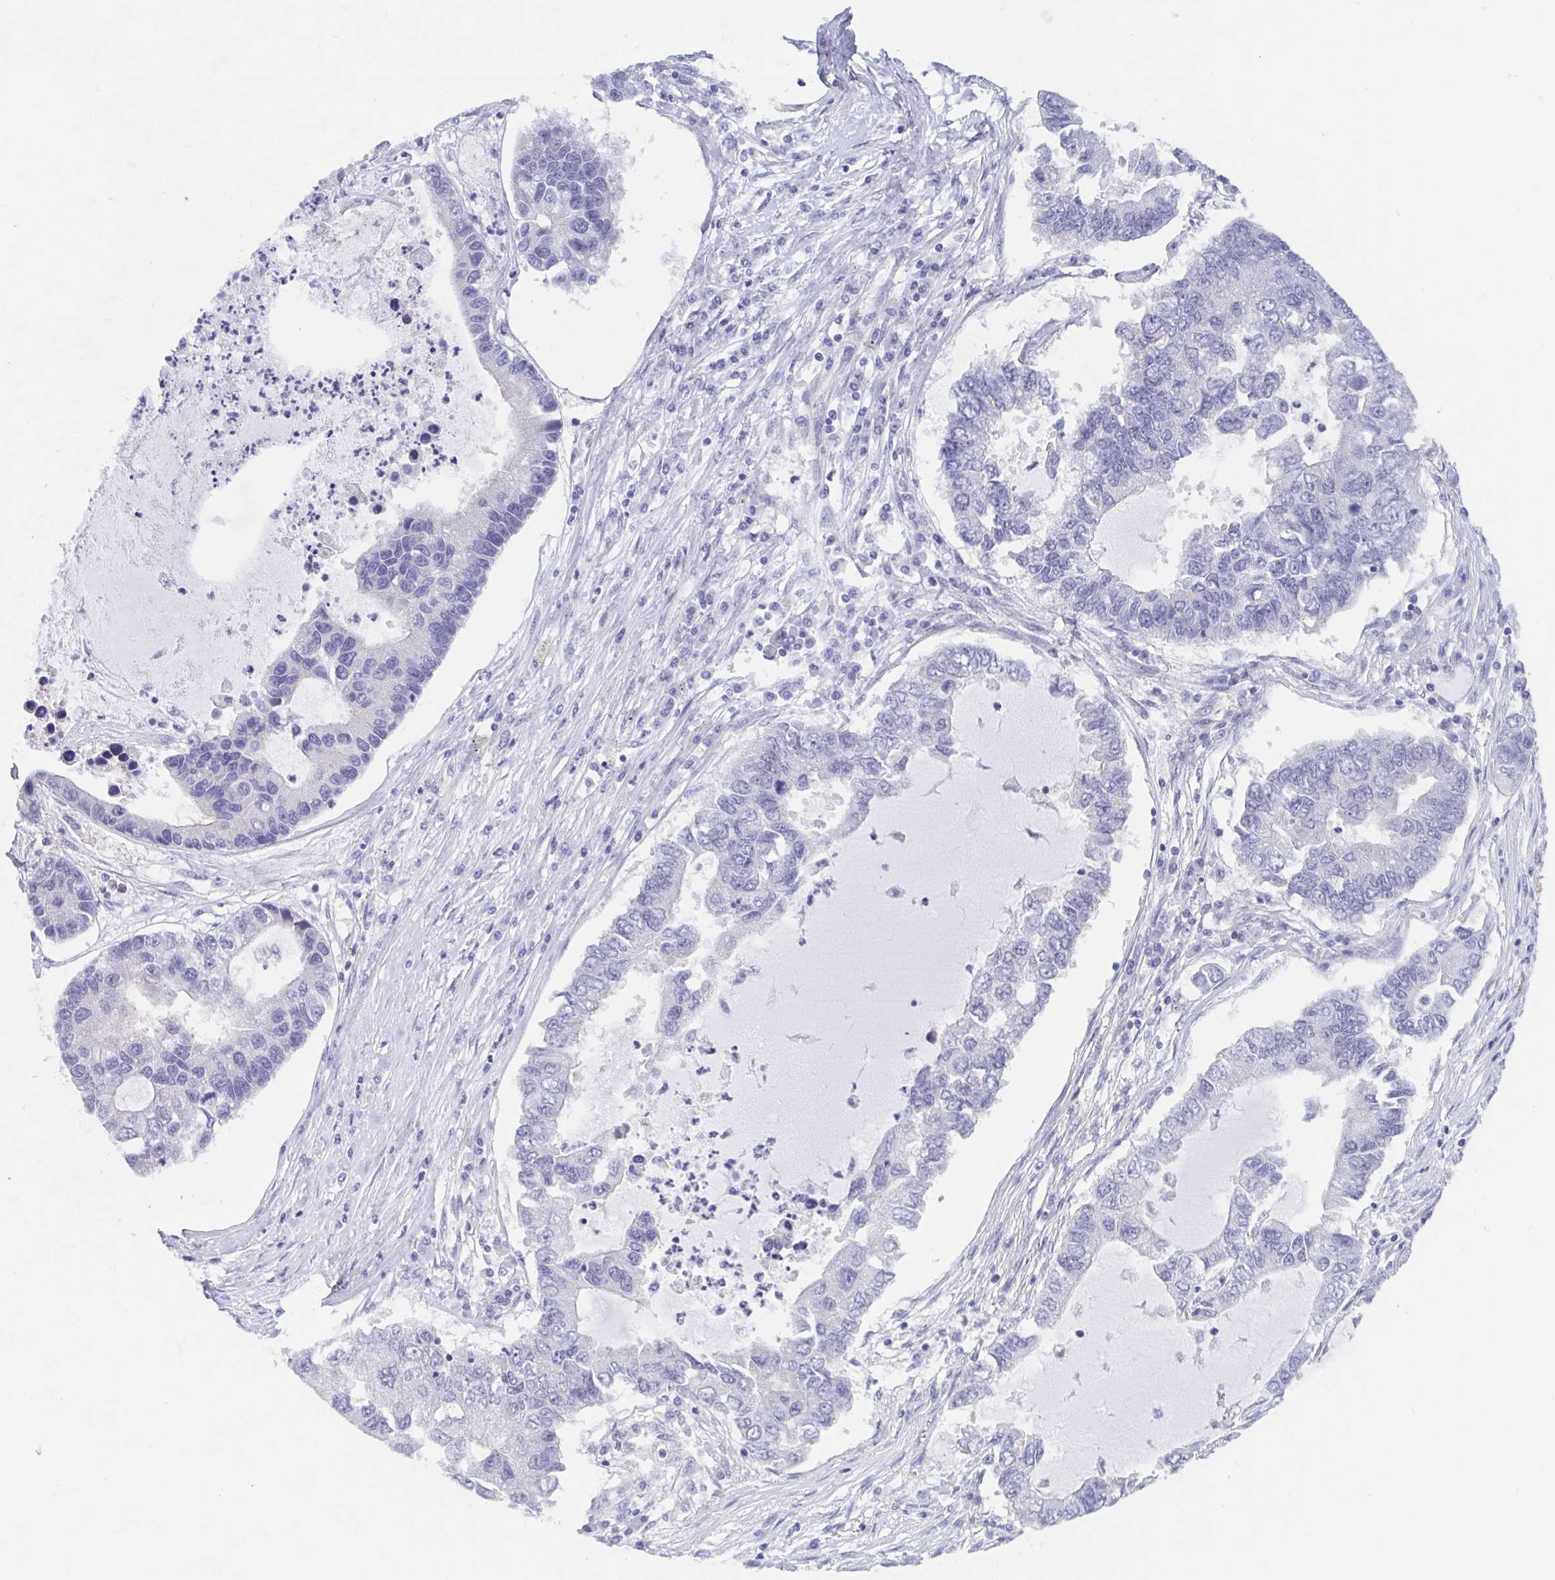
{"staining": {"intensity": "negative", "quantity": "none", "location": "none"}, "tissue": "lung cancer", "cell_type": "Tumor cells", "image_type": "cancer", "snomed": [{"axis": "morphology", "description": "Adenocarcinoma, NOS"}, {"axis": "topography", "description": "Bronchus"}, {"axis": "topography", "description": "Lung"}], "caption": "DAB (3,3'-diaminobenzidine) immunohistochemical staining of human lung adenocarcinoma reveals no significant staining in tumor cells. (DAB immunohistochemistry (IHC), high magnification).", "gene": "TEX12", "patient": {"sex": "female", "age": 51}}